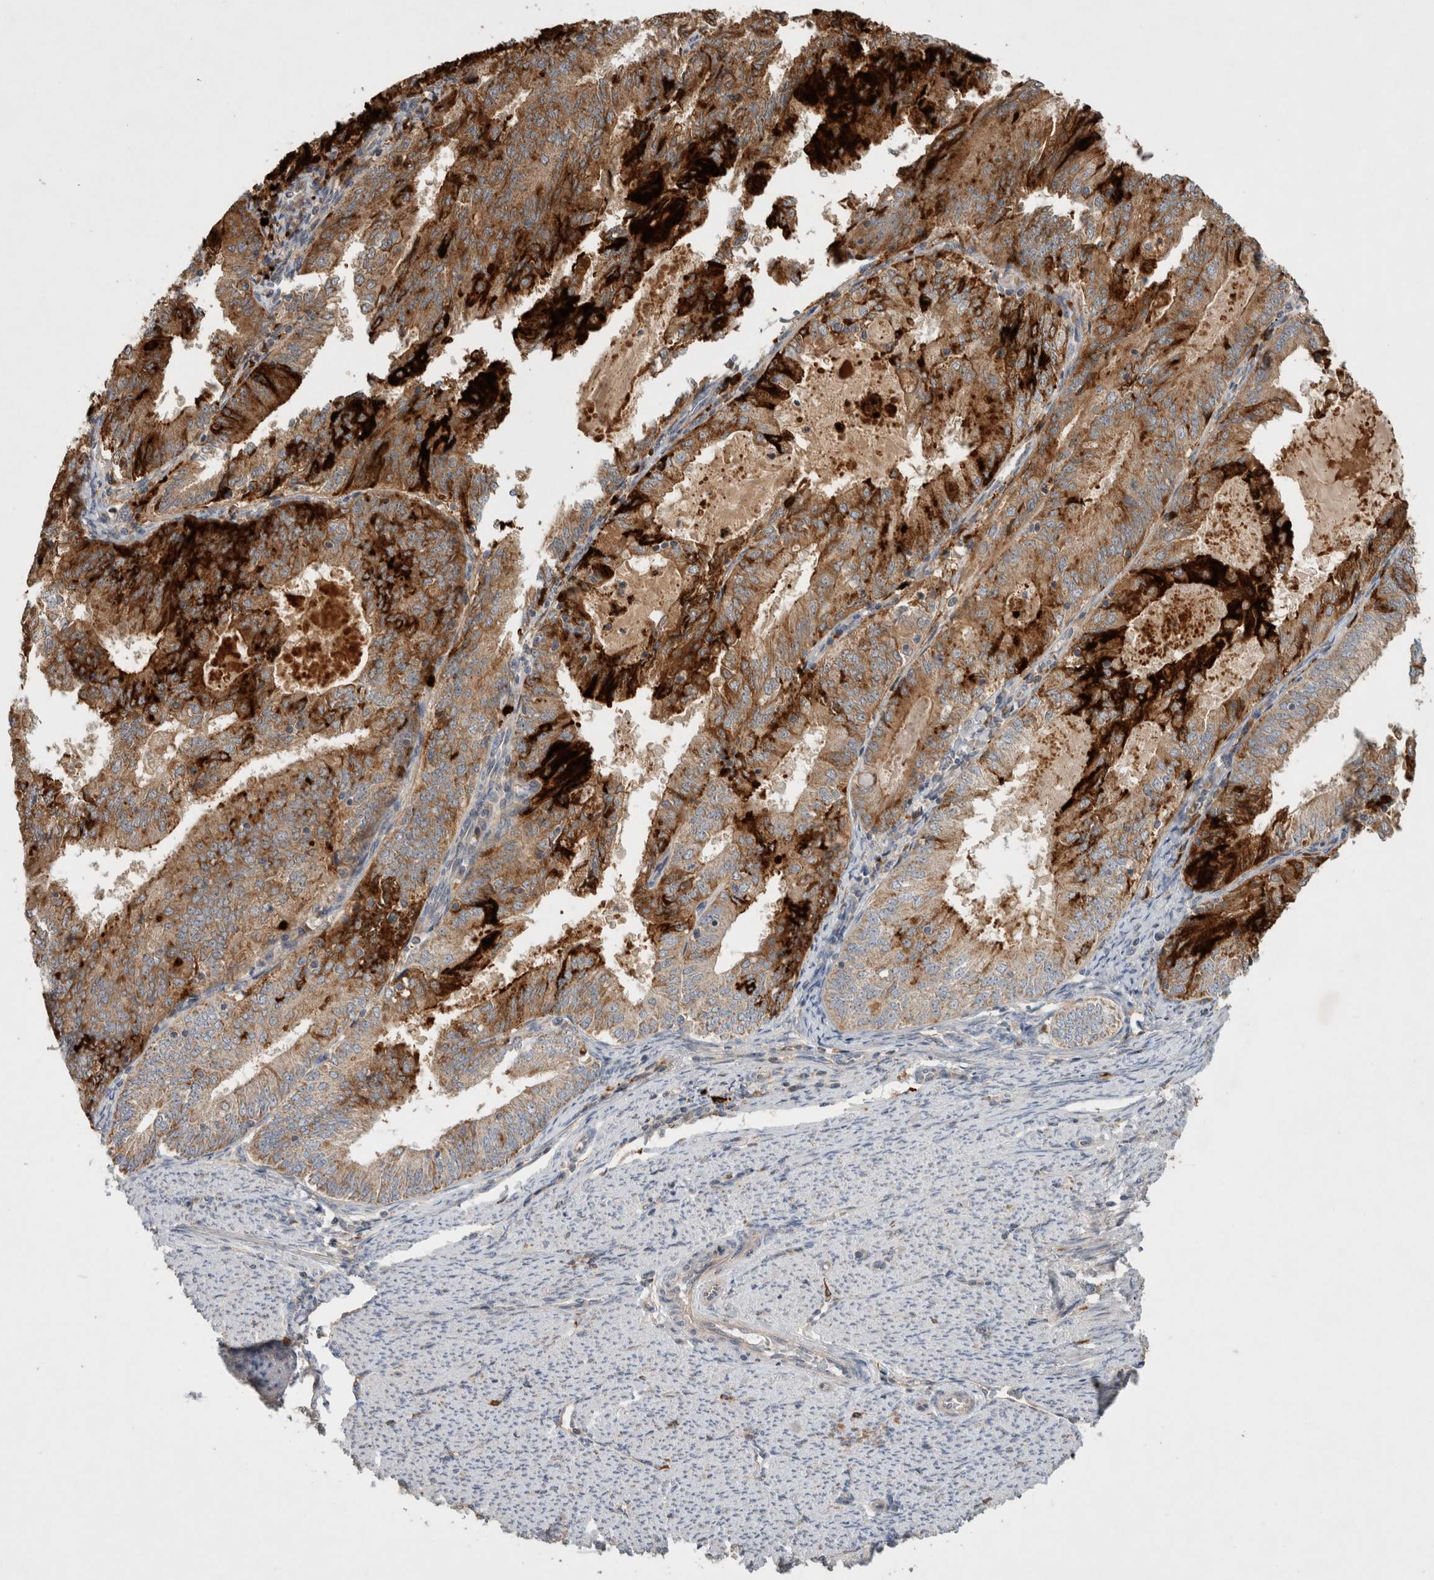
{"staining": {"intensity": "strong", "quantity": "25%-75%", "location": "cytoplasmic/membranous"}, "tissue": "endometrial cancer", "cell_type": "Tumor cells", "image_type": "cancer", "snomed": [{"axis": "morphology", "description": "Adenocarcinoma, NOS"}, {"axis": "topography", "description": "Endometrium"}], "caption": "A brown stain labels strong cytoplasmic/membranous positivity of a protein in human endometrial cancer tumor cells. Ihc stains the protein in brown and the nuclei are stained blue.", "gene": "SERAC1", "patient": {"sex": "female", "age": 57}}